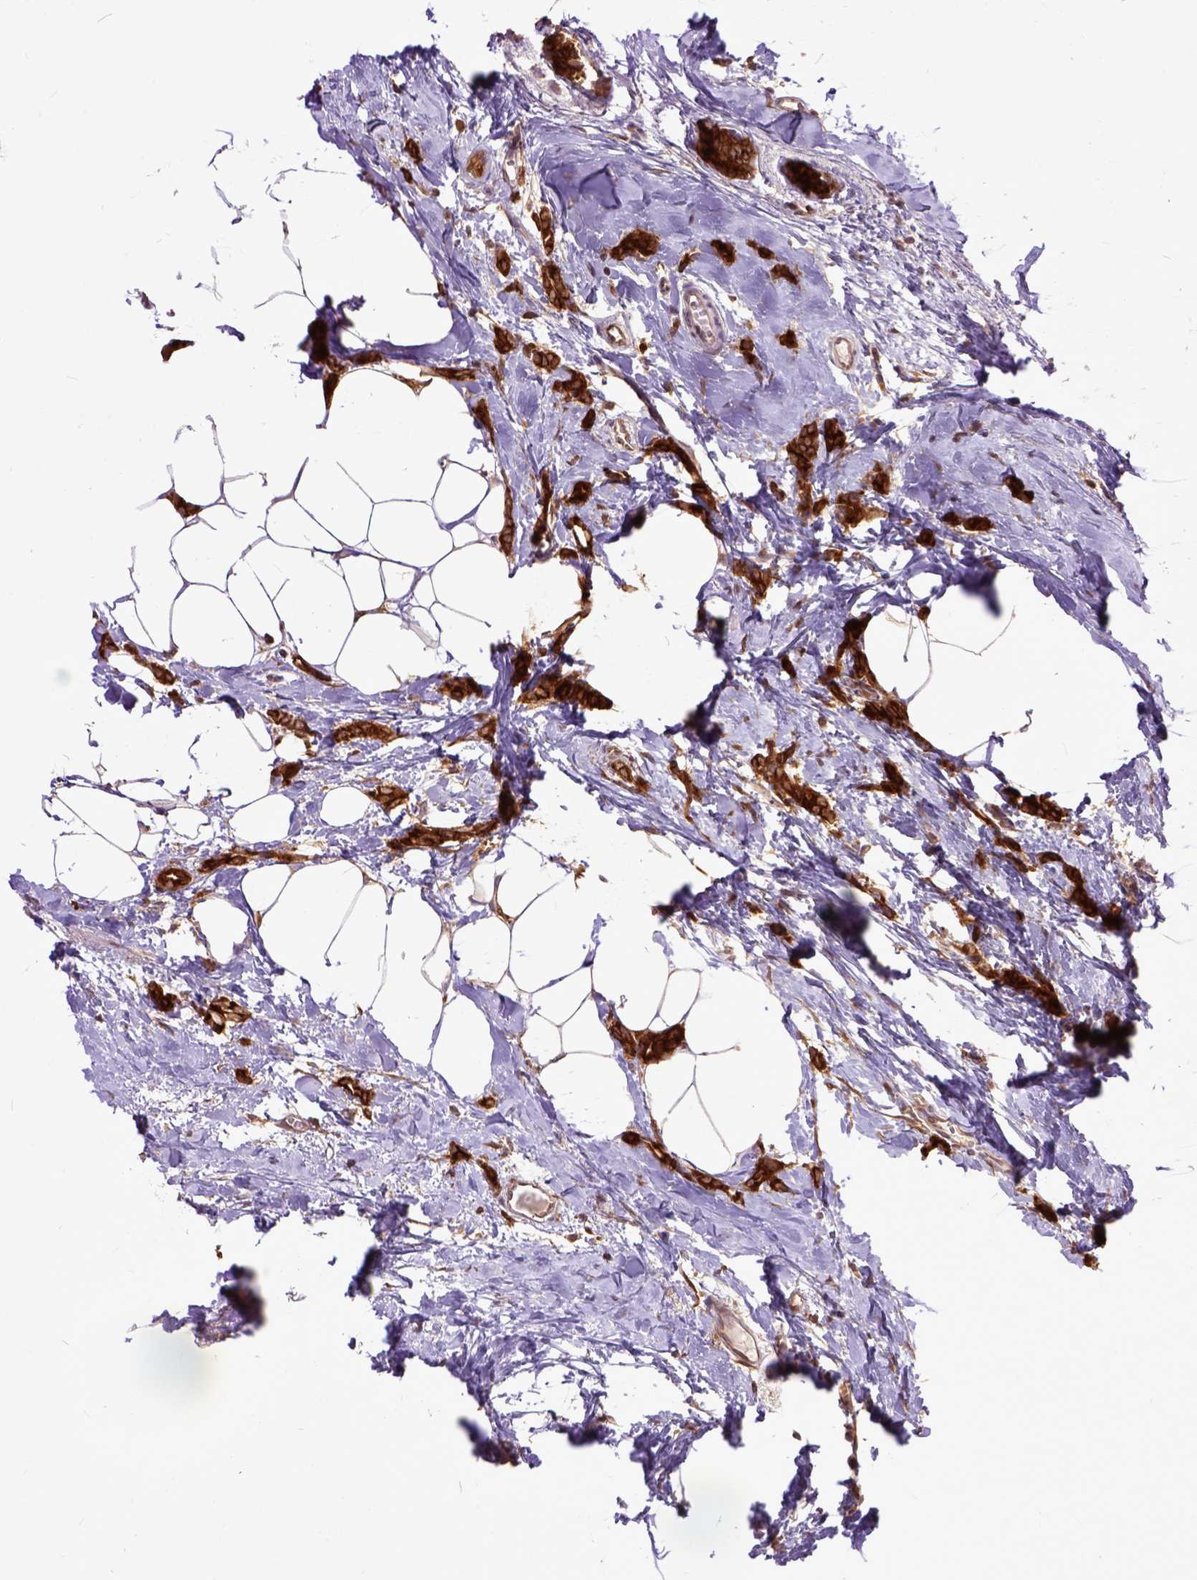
{"staining": {"intensity": "strong", "quantity": ">75%", "location": "cytoplasmic/membranous"}, "tissue": "breast cancer", "cell_type": "Tumor cells", "image_type": "cancer", "snomed": [{"axis": "morphology", "description": "Duct carcinoma"}, {"axis": "topography", "description": "Breast"}], "caption": "Approximately >75% of tumor cells in human breast intraductal carcinoma reveal strong cytoplasmic/membranous protein positivity as visualized by brown immunohistochemical staining.", "gene": "ARL1", "patient": {"sex": "female", "age": 40}}